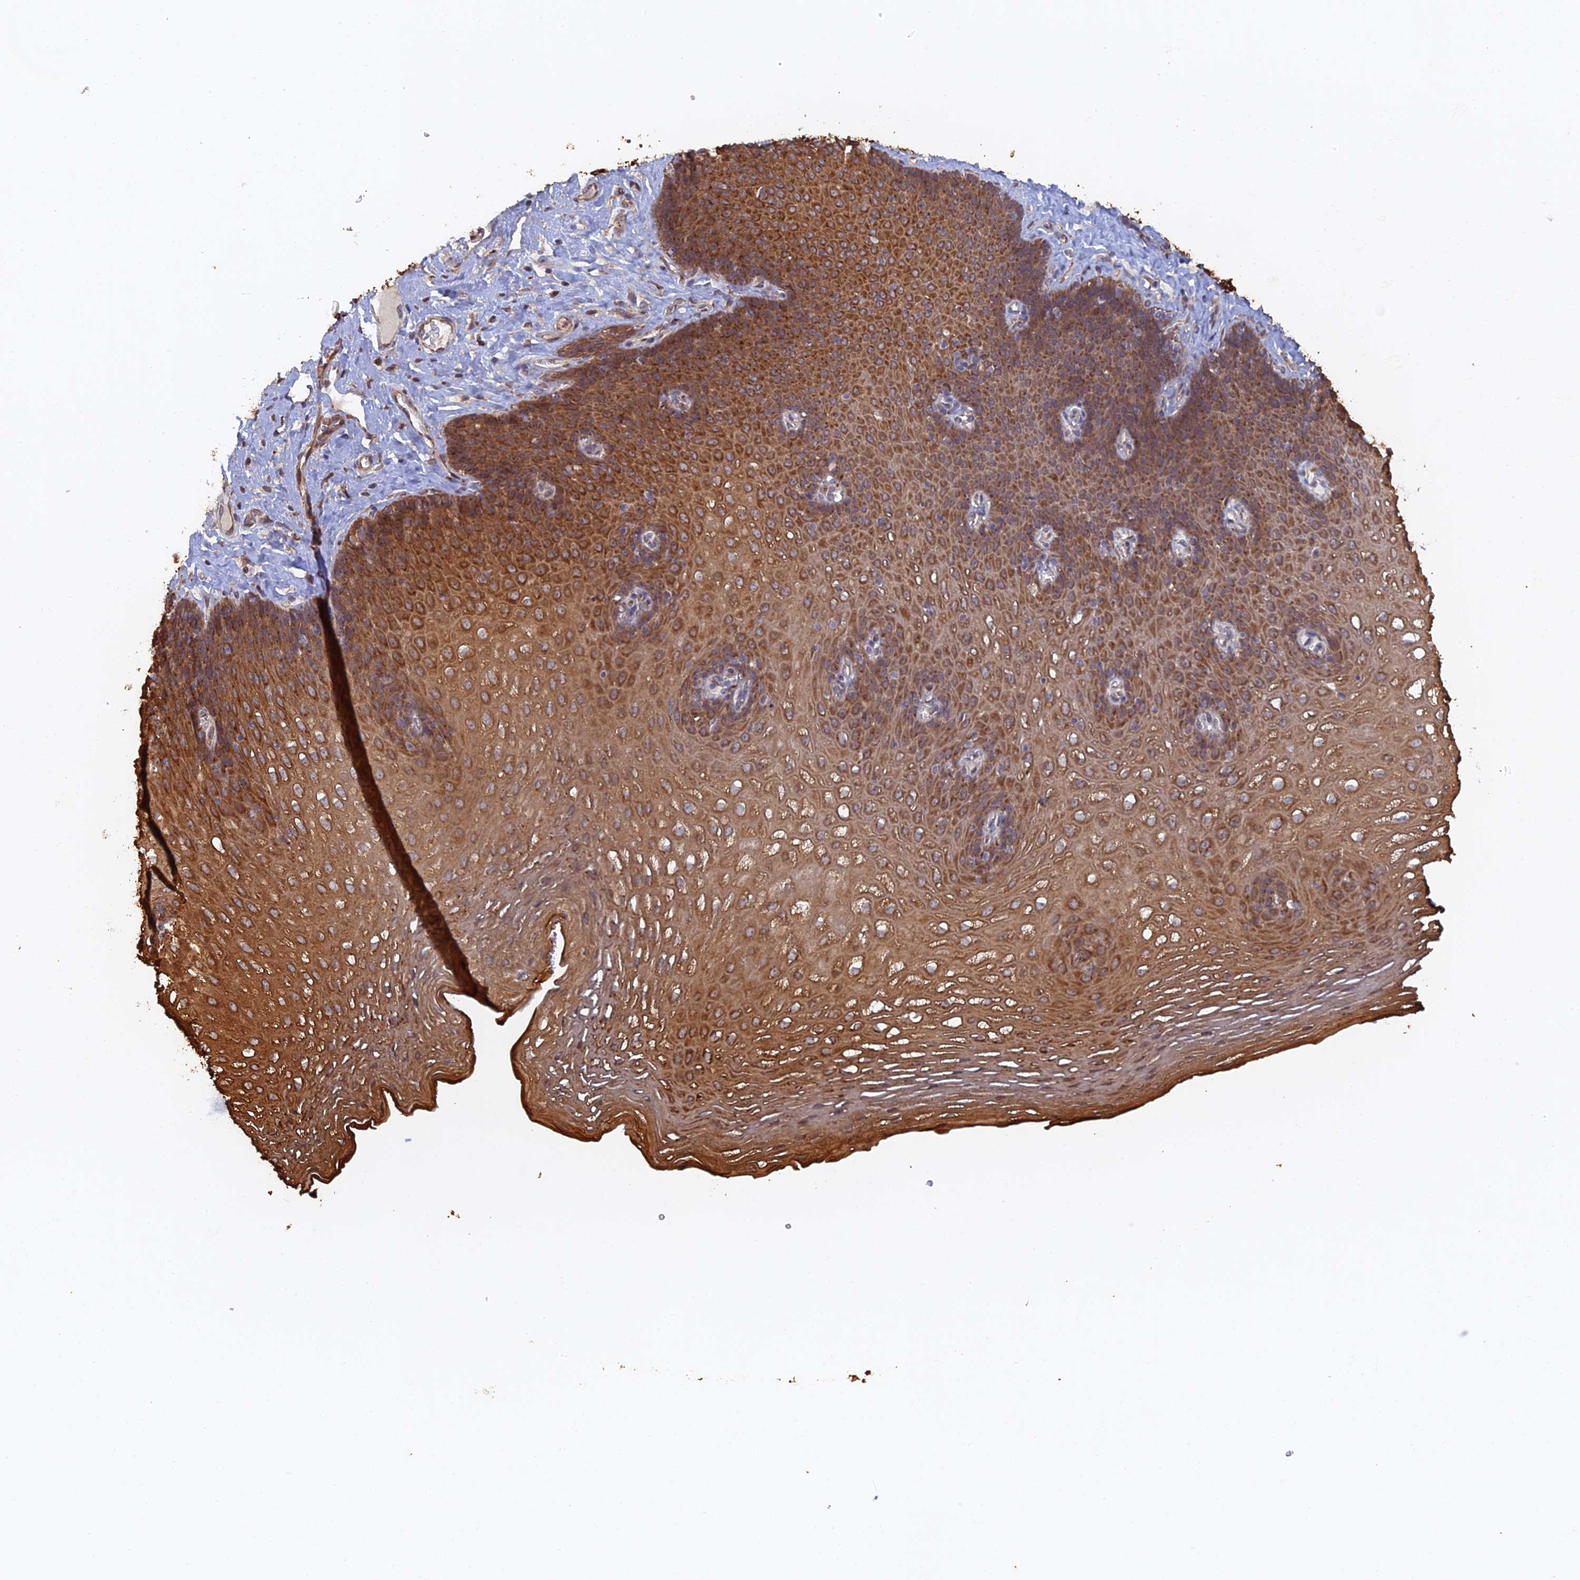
{"staining": {"intensity": "strong", "quantity": ">75%", "location": "cytoplasmic/membranous"}, "tissue": "esophagus", "cell_type": "Squamous epithelial cells", "image_type": "normal", "snomed": [{"axis": "morphology", "description": "Normal tissue, NOS"}, {"axis": "topography", "description": "Esophagus"}], "caption": "Immunohistochemistry image of benign esophagus stained for a protein (brown), which shows high levels of strong cytoplasmic/membranous staining in approximately >75% of squamous epithelial cells.", "gene": "VPS37C", "patient": {"sex": "female", "age": 66}}